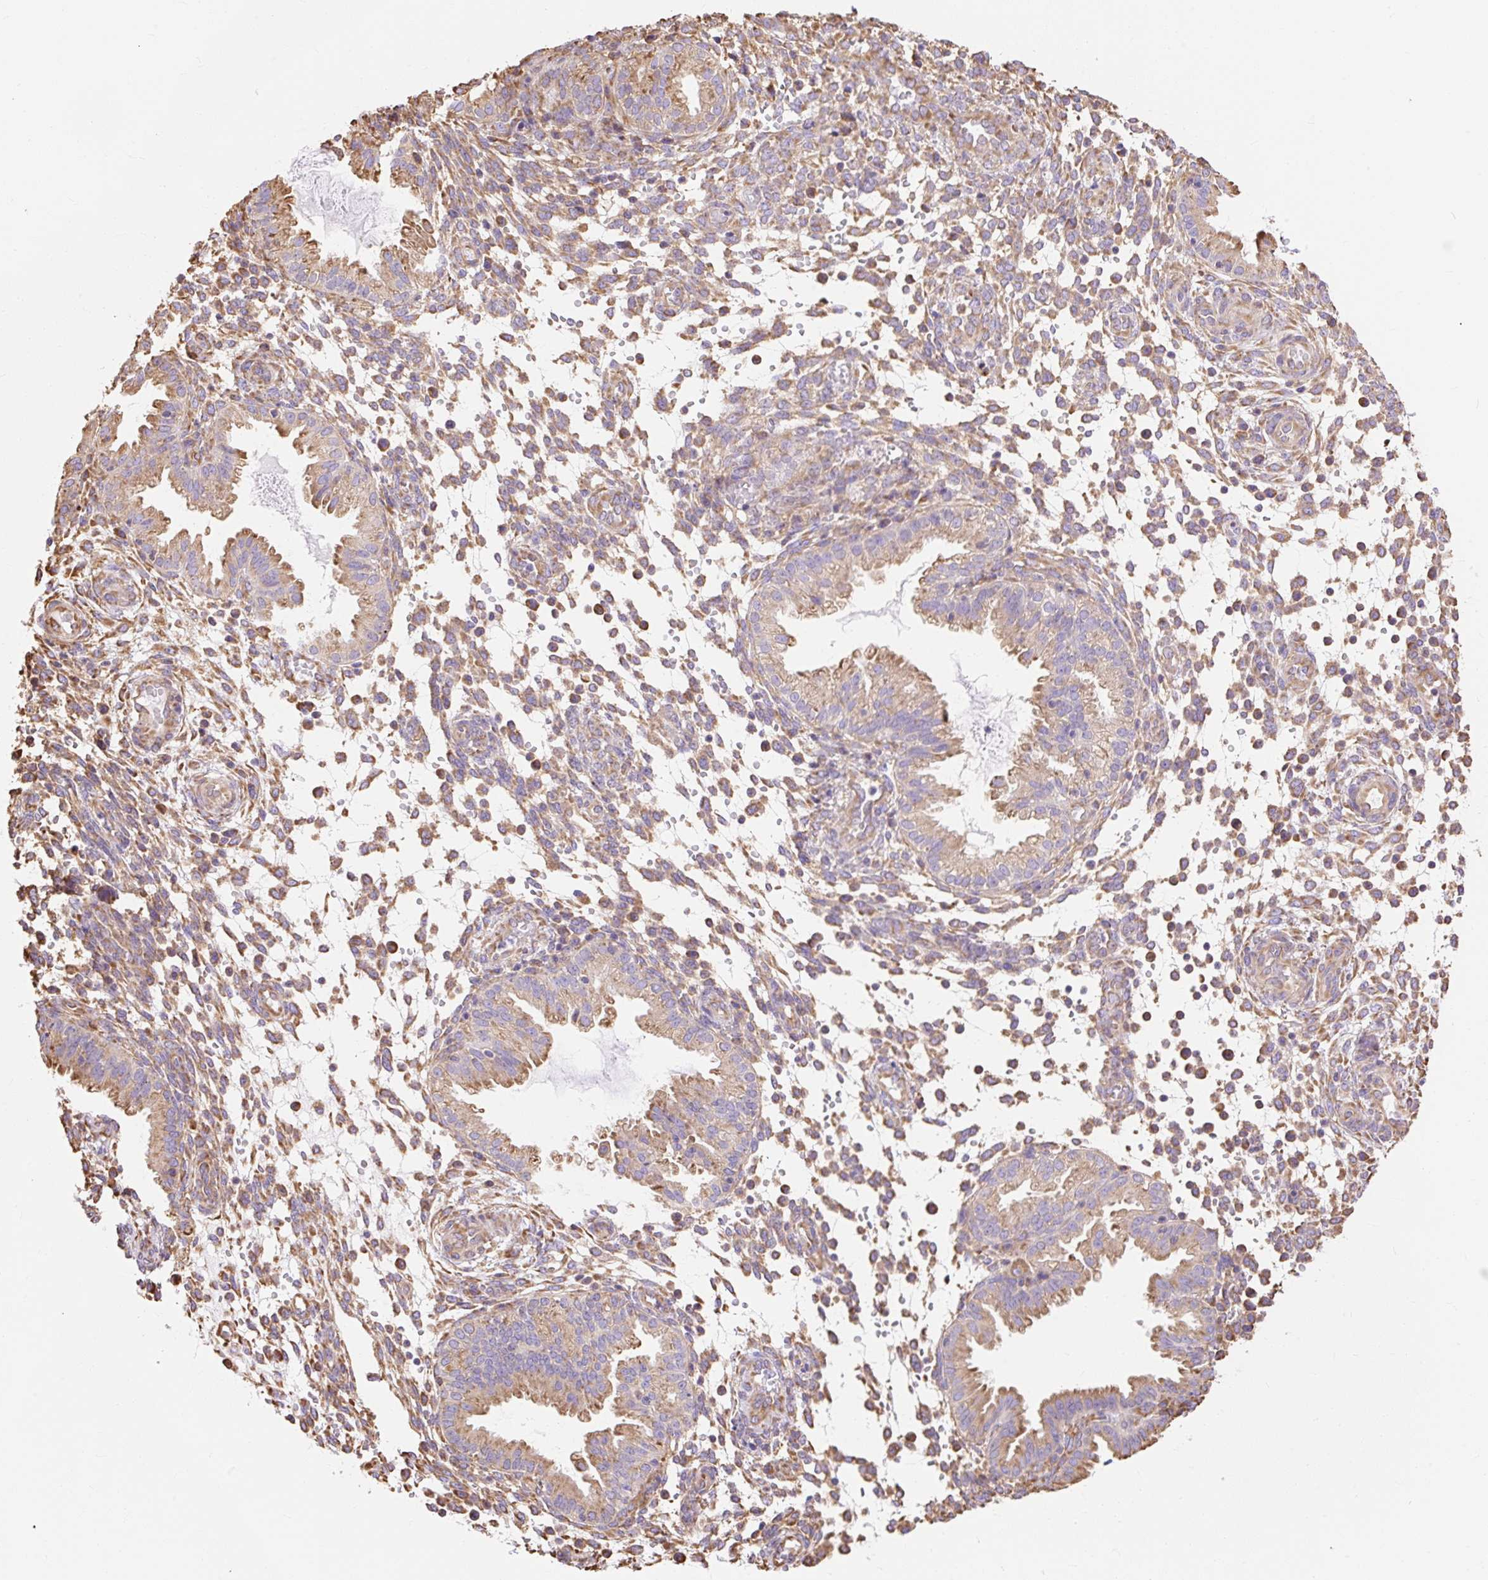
{"staining": {"intensity": "moderate", "quantity": ">75%", "location": "cytoplasmic/membranous"}, "tissue": "endometrium", "cell_type": "Cells in endometrial stroma", "image_type": "normal", "snomed": [{"axis": "morphology", "description": "Normal tissue, NOS"}, {"axis": "topography", "description": "Endometrium"}], "caption": "Endometrium stained with a brown dye displays moderate cytoplasmic/membranous positive staining in about >75% of cells in endometrial stroma.", "gene": "ENSG00000260836", "patient": {"sex": "female", "age": 33}}